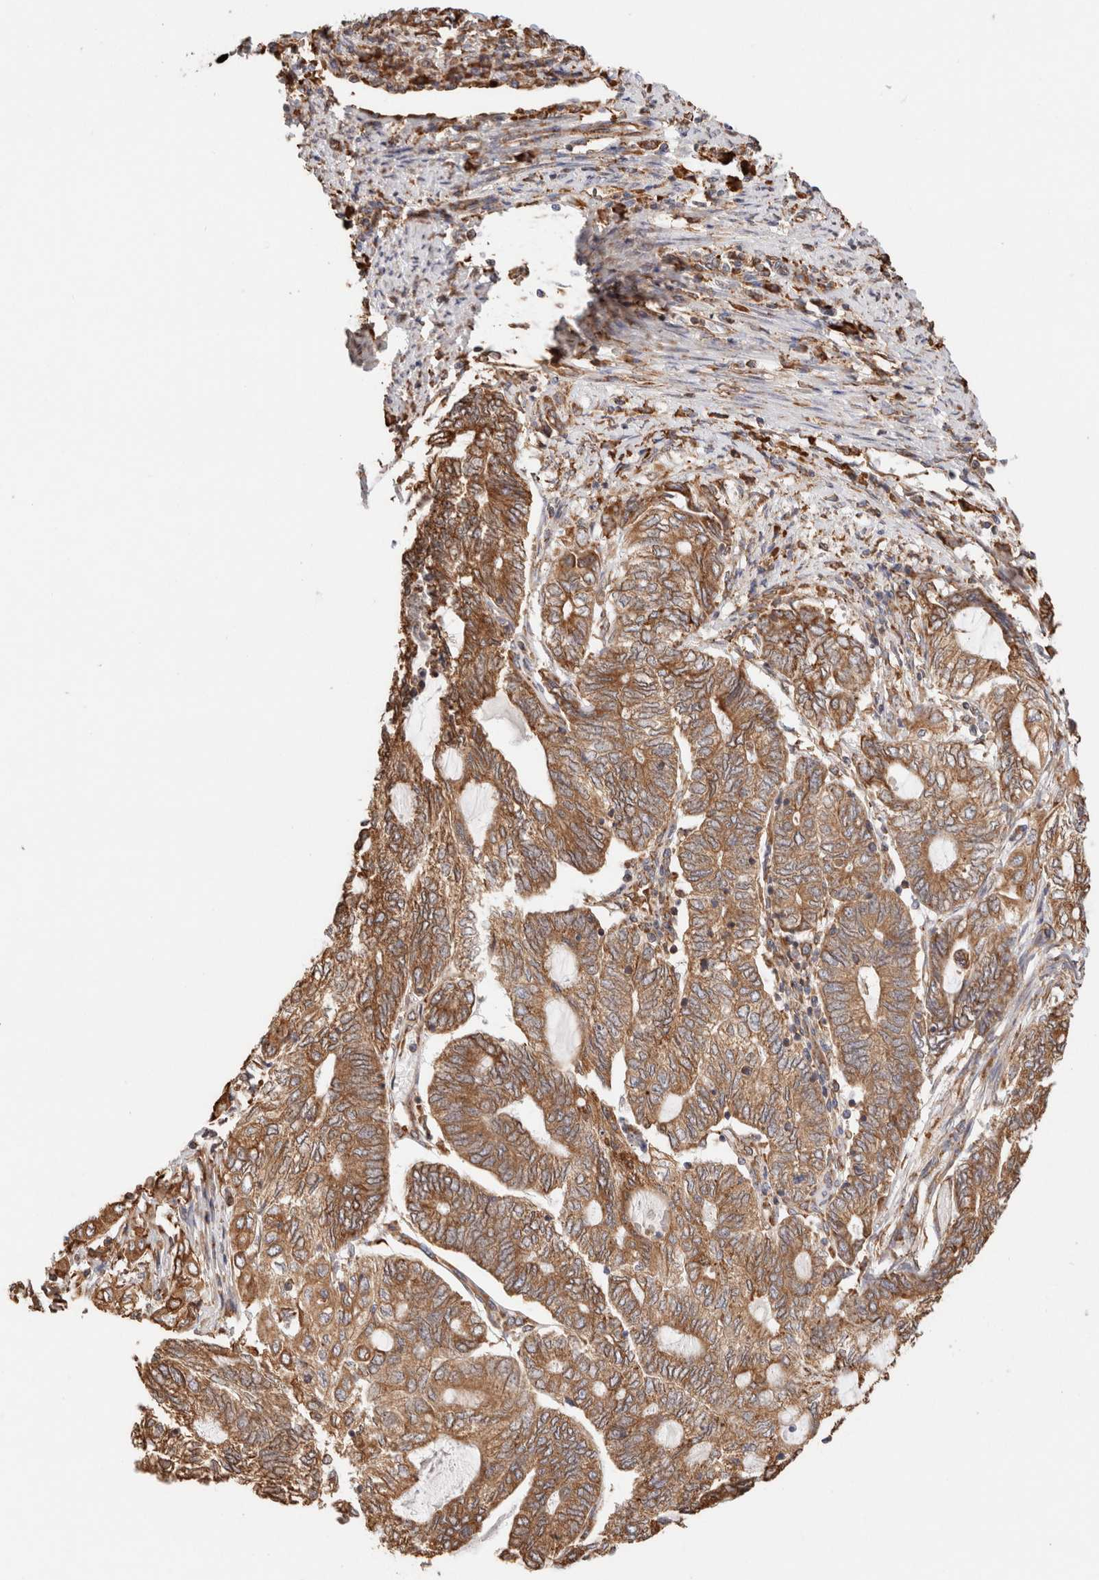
{"staining": {"intensity": "moderate", "quantity": ">75%", "location": "cytoplasmic/membranous"}, "tissue": "endometrial cancer", "cell_type": "Tumor cells", "image_type": "cancer", "snomed": [{"axis": "morphology", "description": "Adenocarcinoma, NOS"}, {"axis": "topography", "description": "Uterus"}, {"axis": "topography", "description": "Endometrium"}], "caption": "IHC of human endometrial adenocarcinoma displays medium levels of moderate cytoplasmic/membranous staining in approximately >75% of tumor cells. Nuclei are stained in blue.", "gene": "FER", "patient": {"sex": "female", "age": 70}}